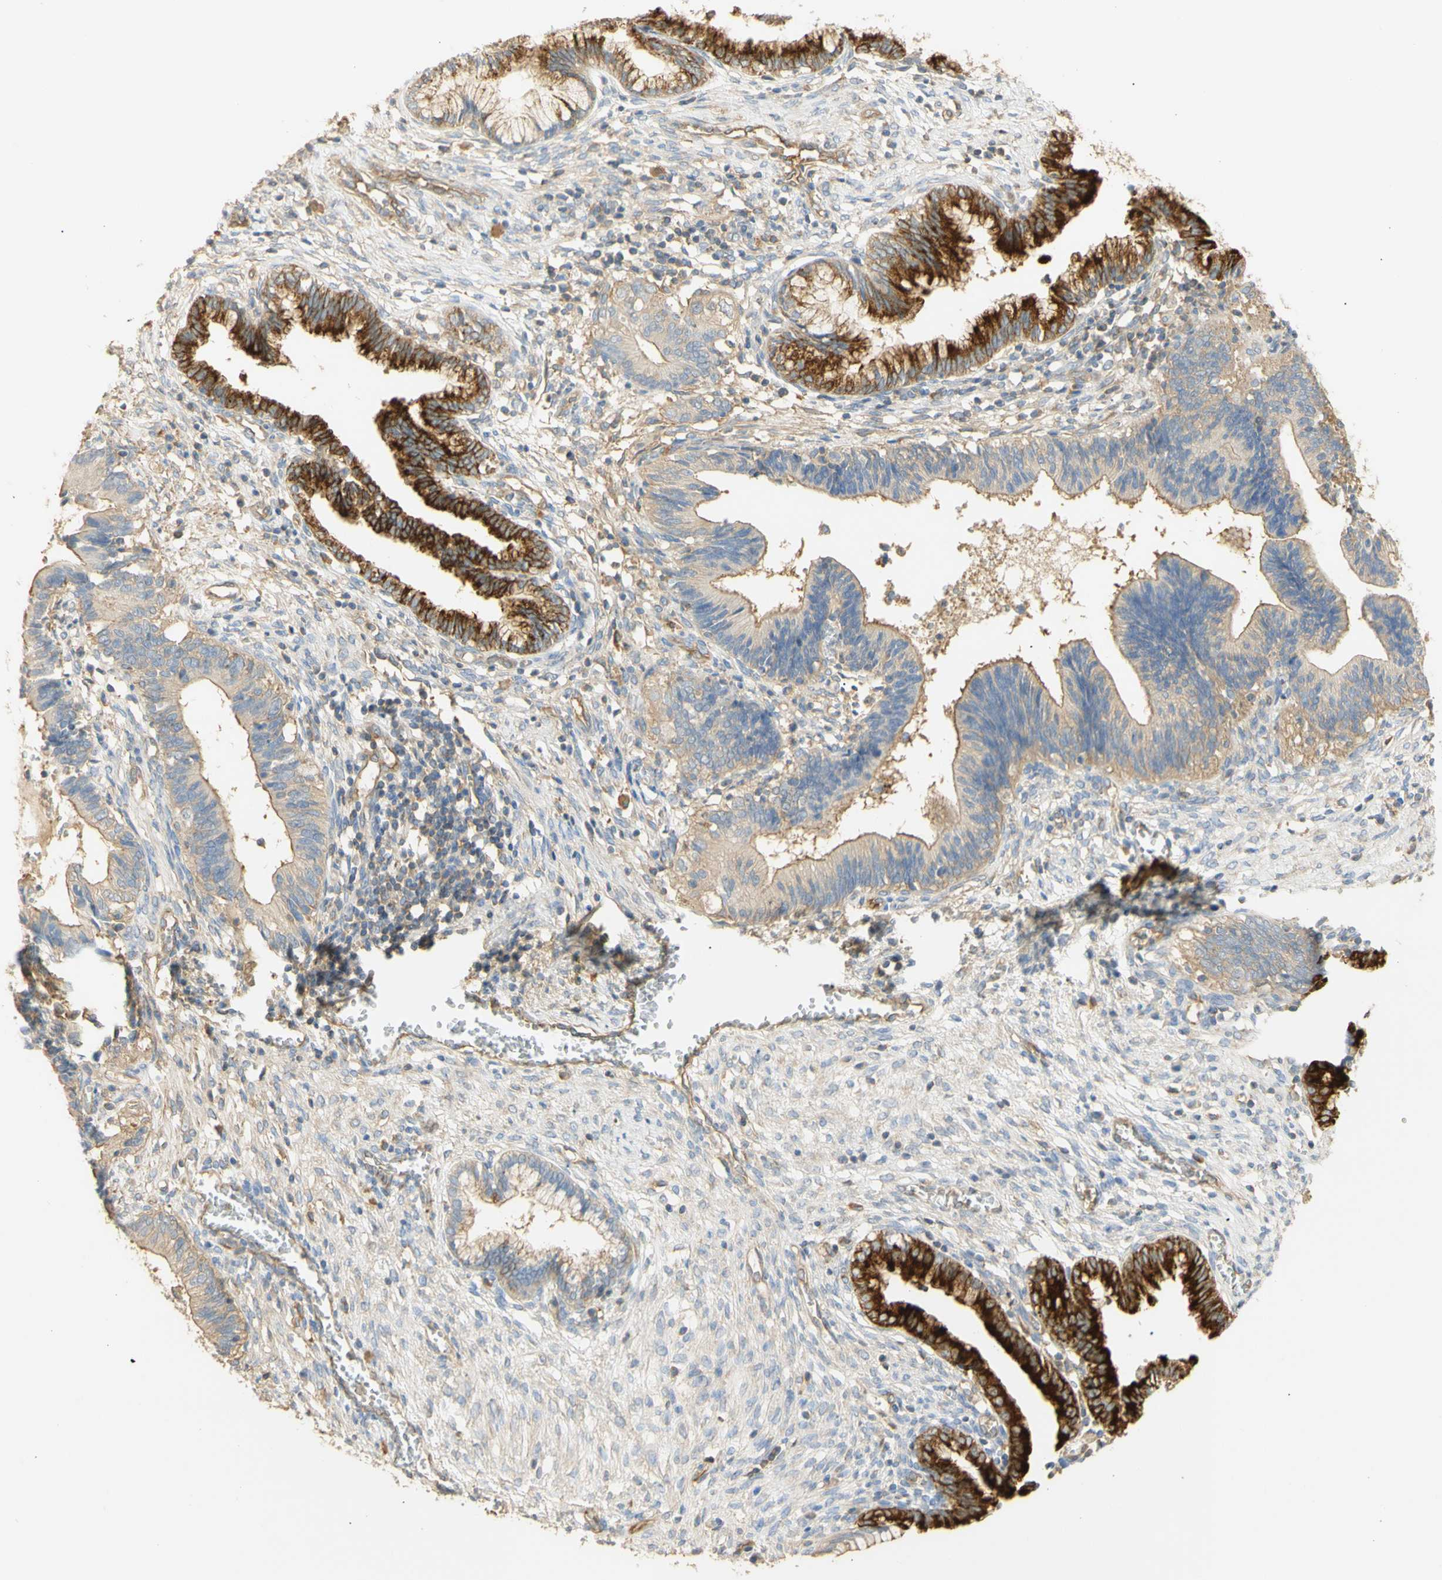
{"staining": {"intensity": "strong", "quantity": "25%-75%", "location": "cytoplasmic/membranous"}, "tissue": "cervical cancer", "cell_type": "Tumor cells", "image_type": "cancer", "snomed": [{"axis": "morphology", "description": "Adenocarcinoma, NOS"}, {"axis": "topography", "description": "Cervix"}], "caption": "DAB (3,3'-diaminobenzidine) immunohistochemical staining of cervical cancer (adenocarcinoma) displays strong cytoplasmic/membranous protein positivity in approximately 25%-75% of tumor cells.", "gene": "KCNE4", "patient": {"sex": "female", "age": 44}}